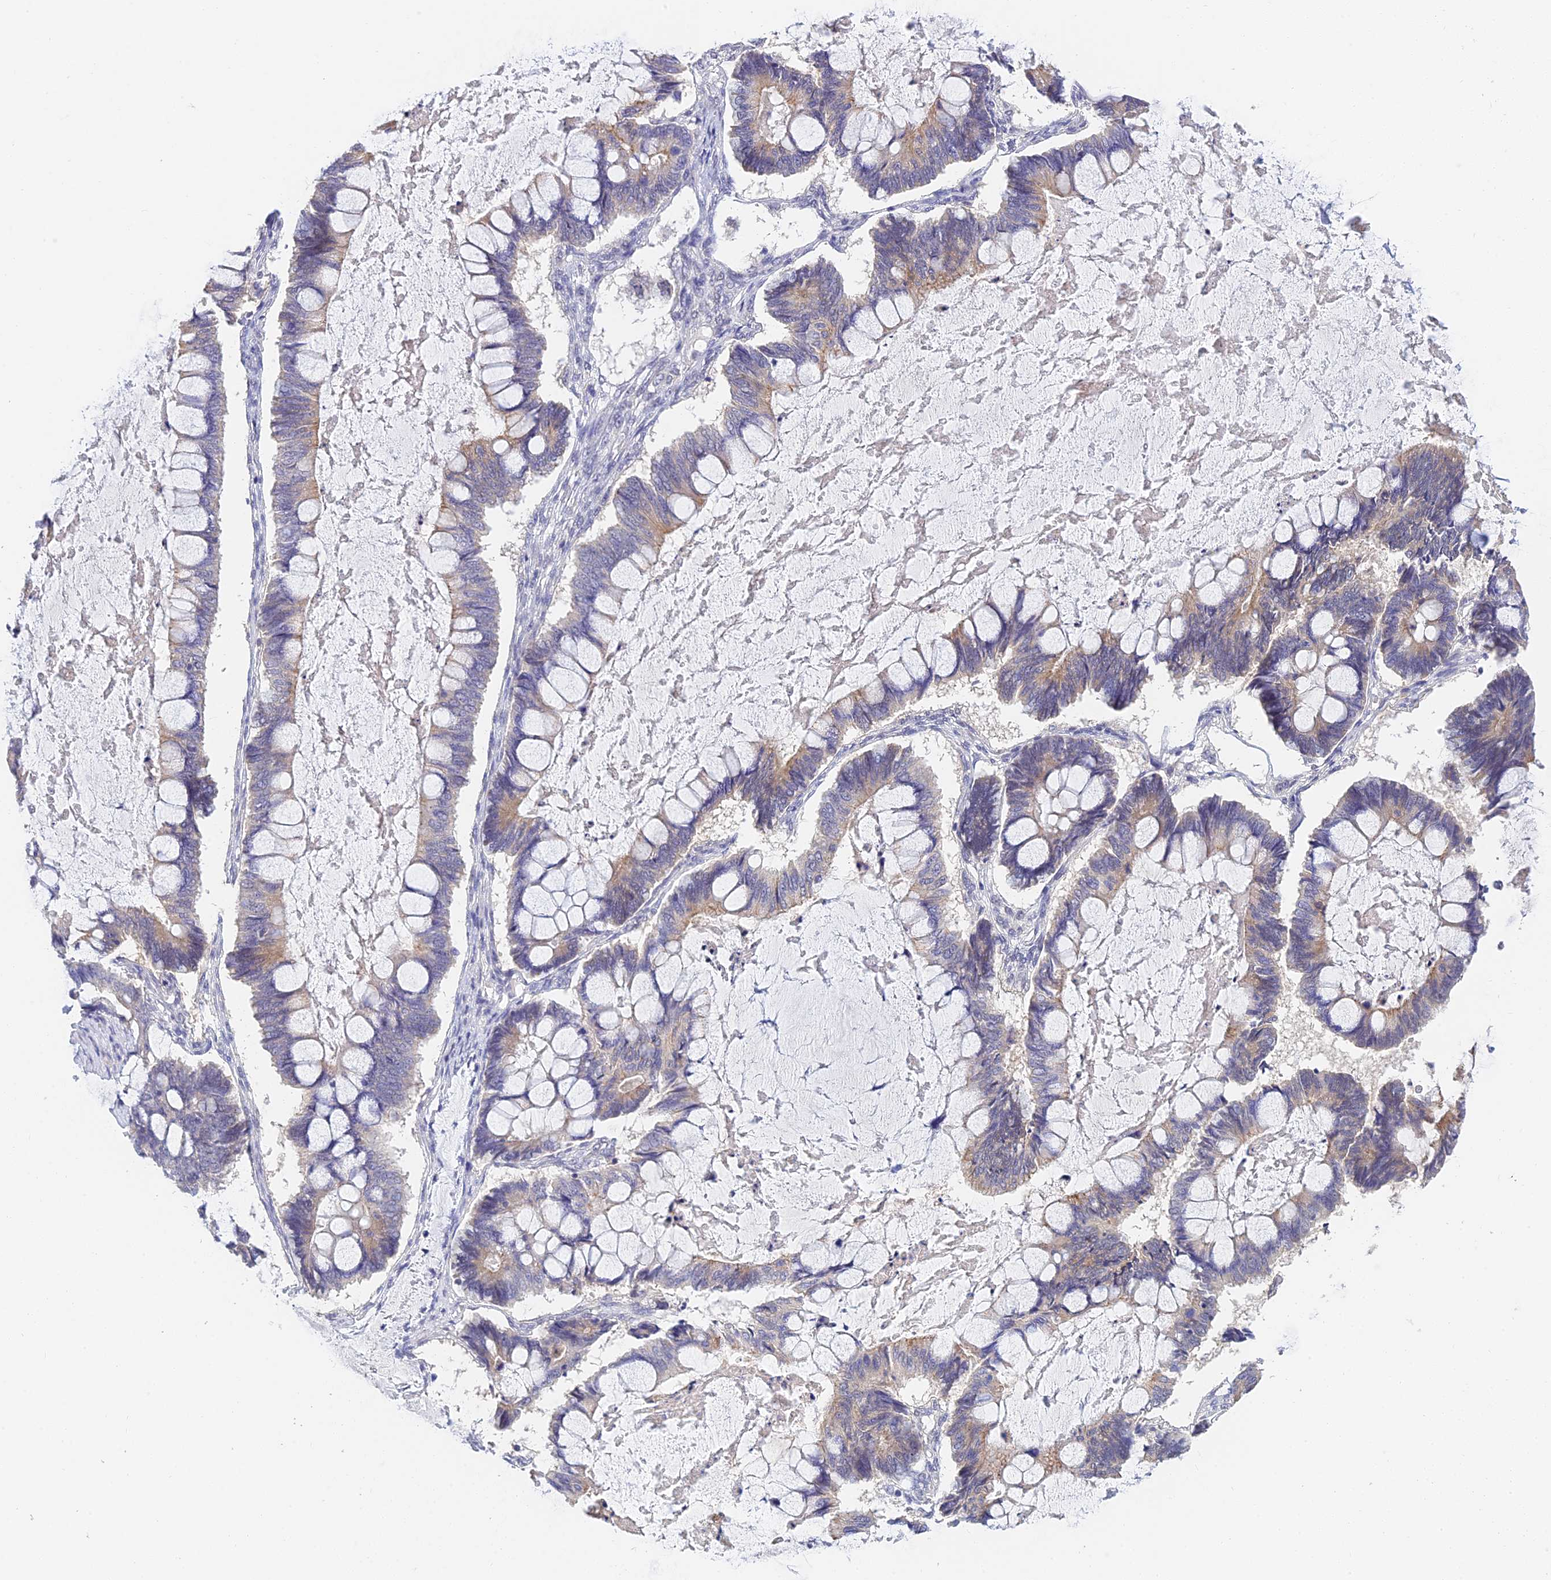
{"staining": {"intensity": "weak", "quantity": "<25%", "location": "cytoplasmic/membranous"}, "tissue": "ovarian cancer", "cell_type": "Tumor cells", "image_type": "cancer", "snomed": [{"axis": "morphology", "description": "Cystadenocarcinoma, mucinous, NOS"}, {"axis": "topography", "description": "Ovary"}], "caption": "Photomicrograph shows no protein staining in tumor cells of ovarian cancer tissue. (DAB (3,3'-diaminobenzidine) immunohistochemistry visualized using brightfield microscopy, high magnification).", "gene": "HOXB1", "patient": {"sex": "female", "age": 61}}